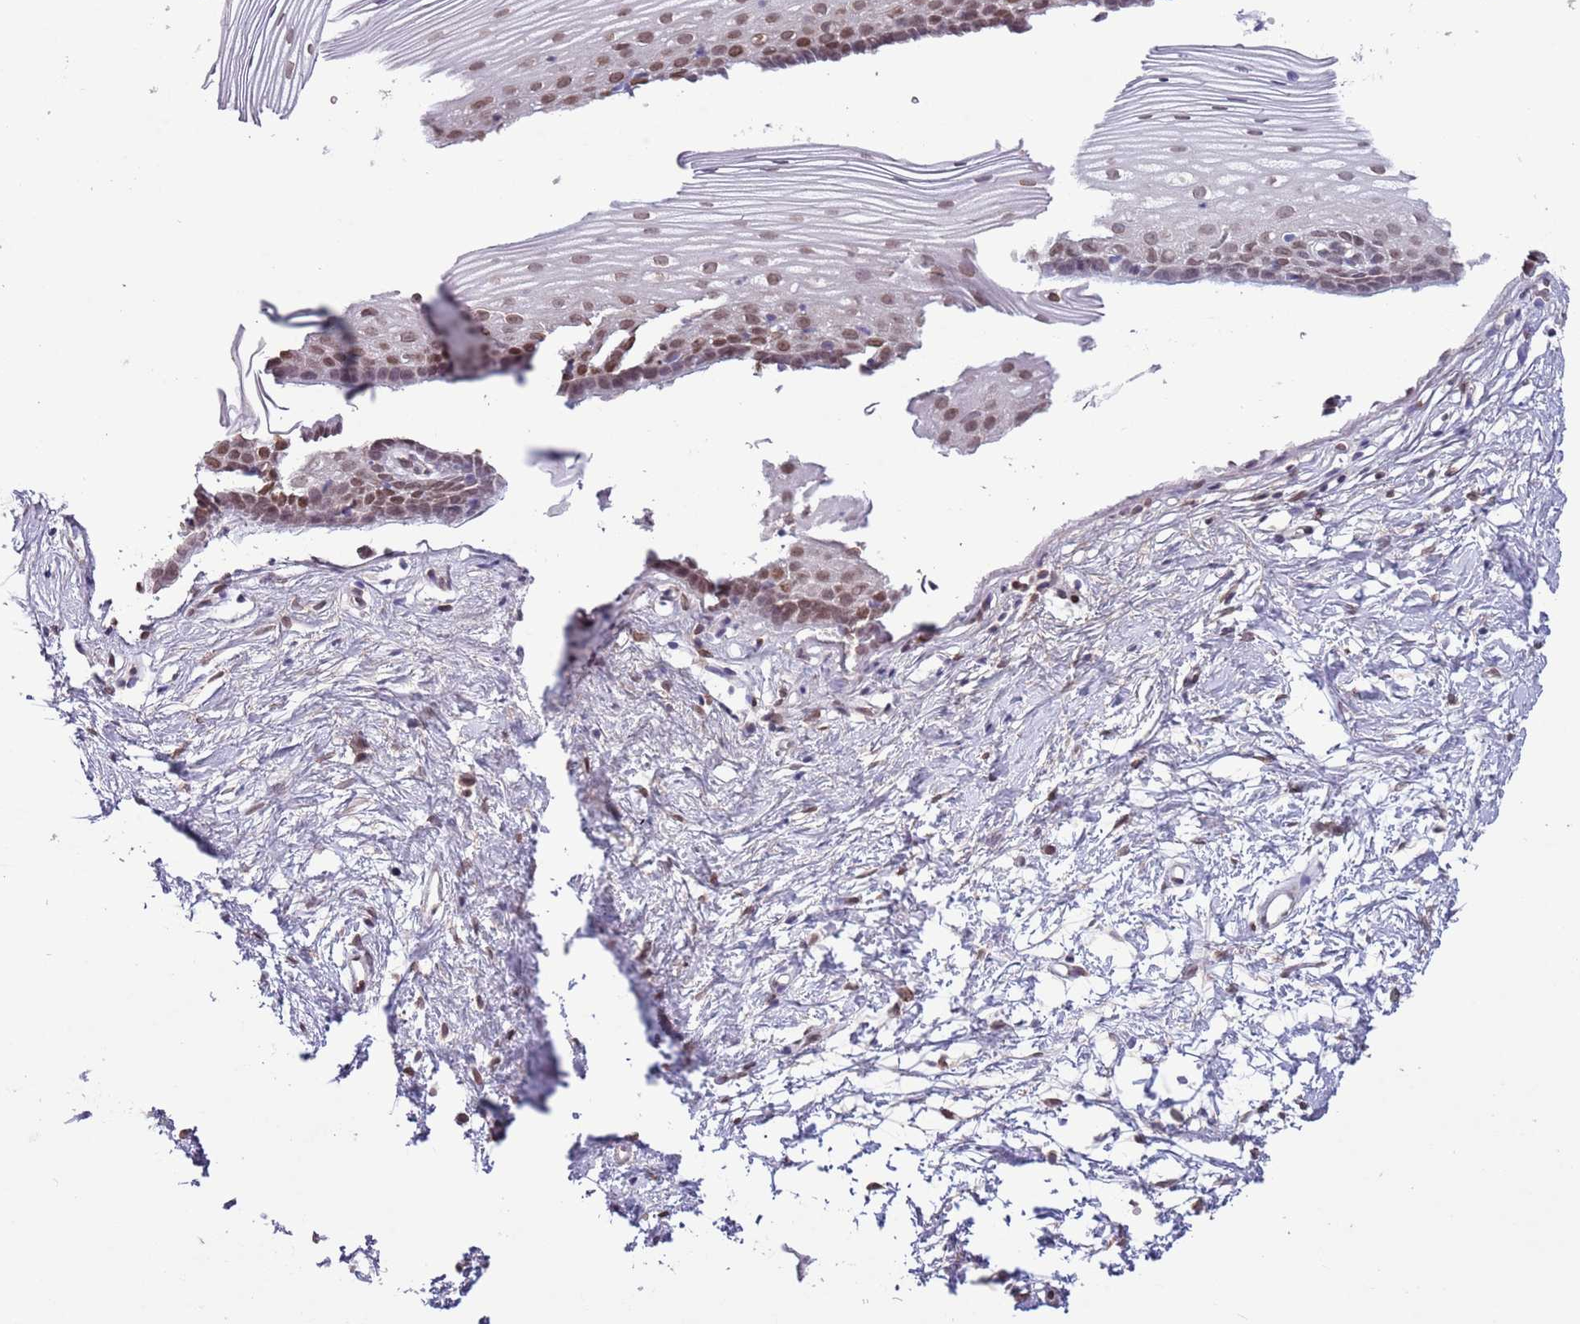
{"staining": {"intensity": "moderate", "quantity": "<25%", "location": "nuclear"}, "tissue": "cervix", "cell_type": "Glandular cells", "image_type": "normal", "snomed": [{"axis": "morphology", "description": "Normal tissue, NOS"}, {"axis": "topography", "description": "Cervix"}], "caption": "The immunohistochemical stain shows moderate nuclear expression in glandular cells of benign cervix.", "gene": "ZGLP1", "patient": {"sex": "female", "age": 40}}